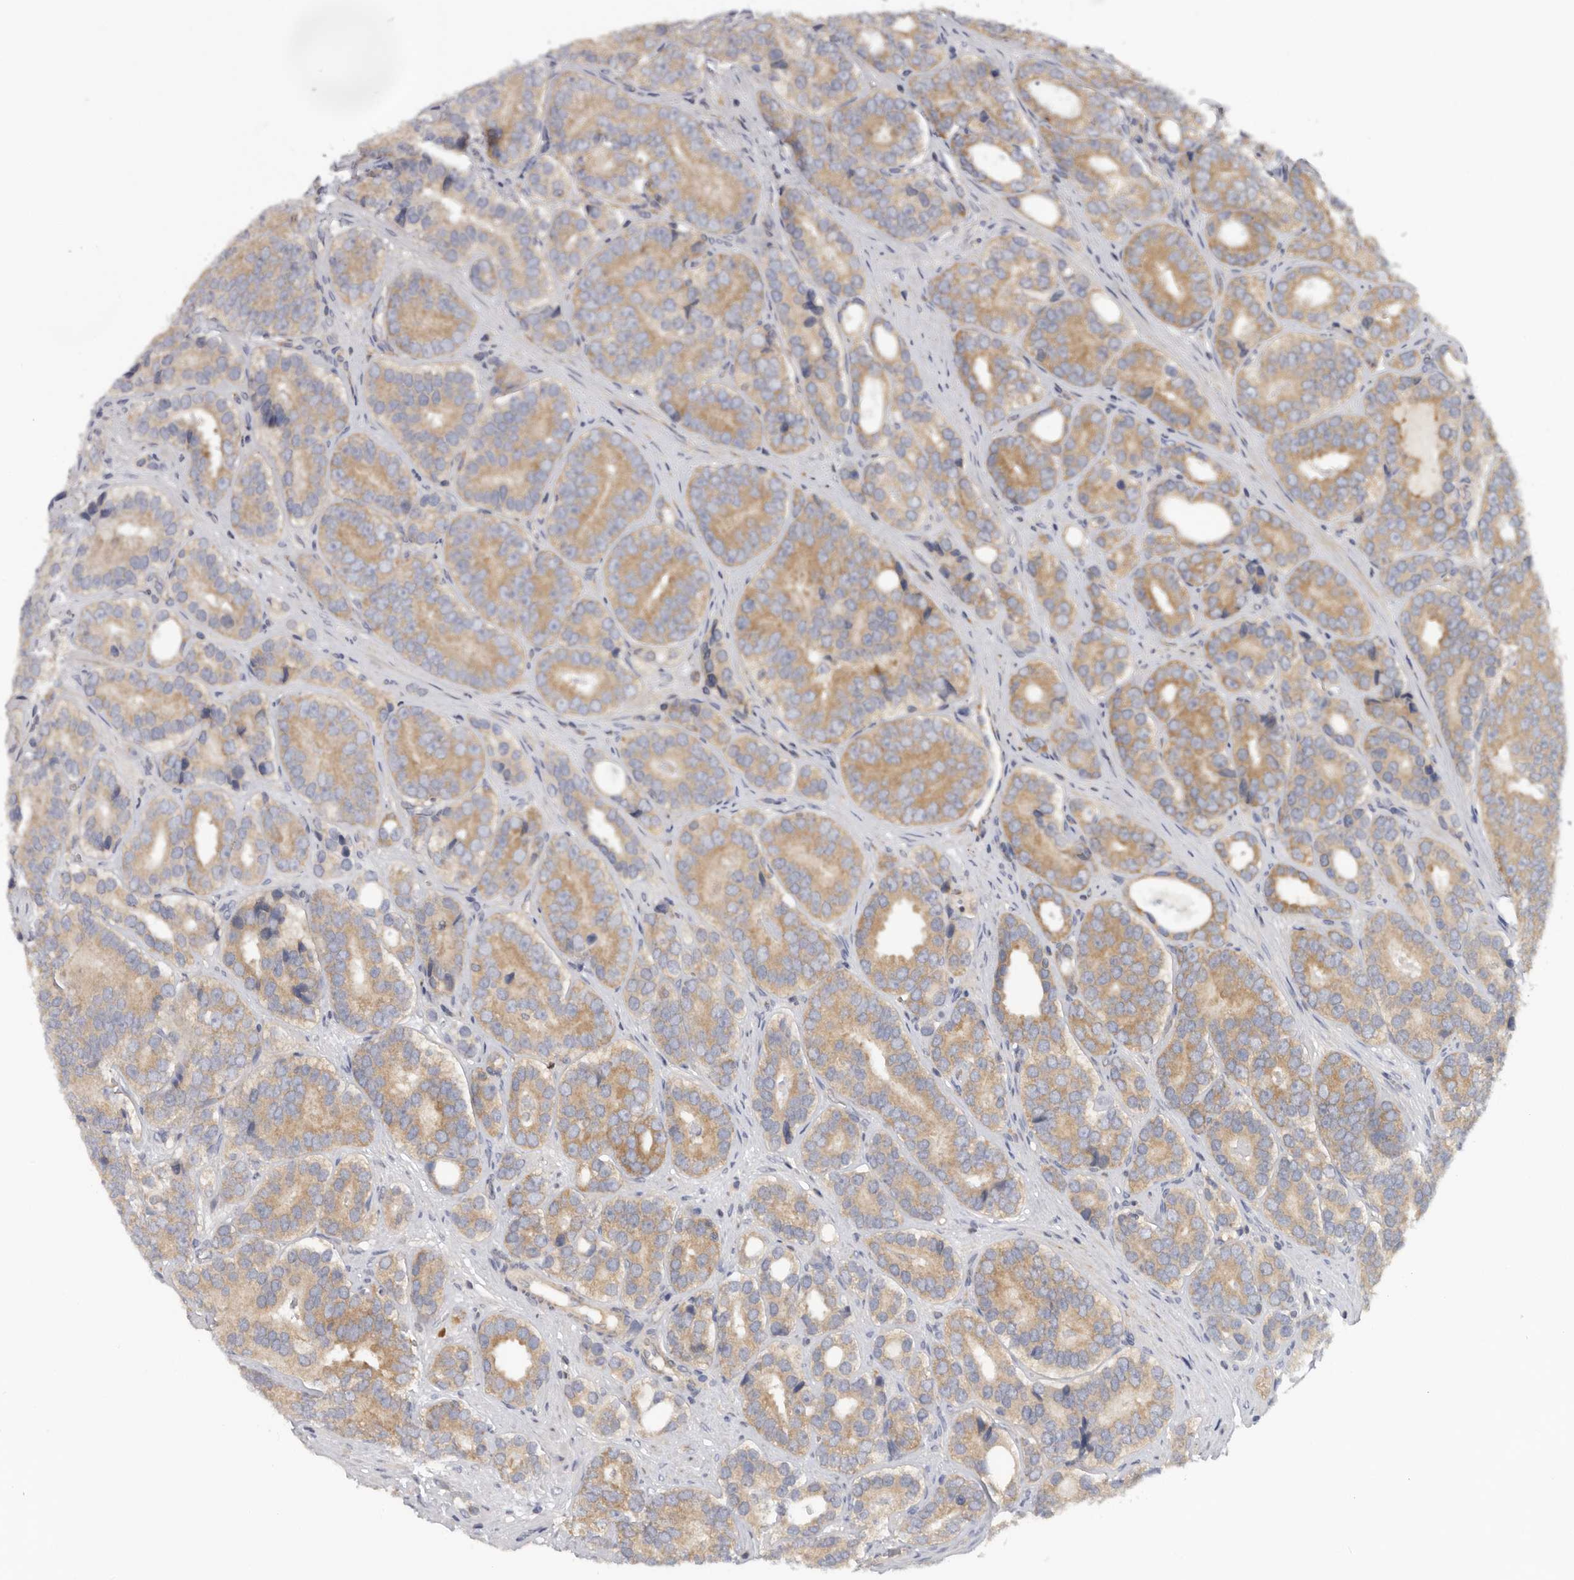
{"staining": {"intensity": "moderate", "quantity": ">75%", "location": "cytoplasmic/membranous"}, "tissue": "prostate cancer", "cell_type": "Tumor cells", "image_type": "cancer", "snomed": [{"axis": "morphology", "description": "Adenocarcinoma, High grade"}, {"axis": "topography", "description": "Prostate"}], "caption": "Protein staining of prostate cancer tissue exhibits moderate cytoplasmic/membranous expression in about >75% of tumor cells.", "gene": "PPP1R42", "patient": {"sex": "male", "age": 56}}